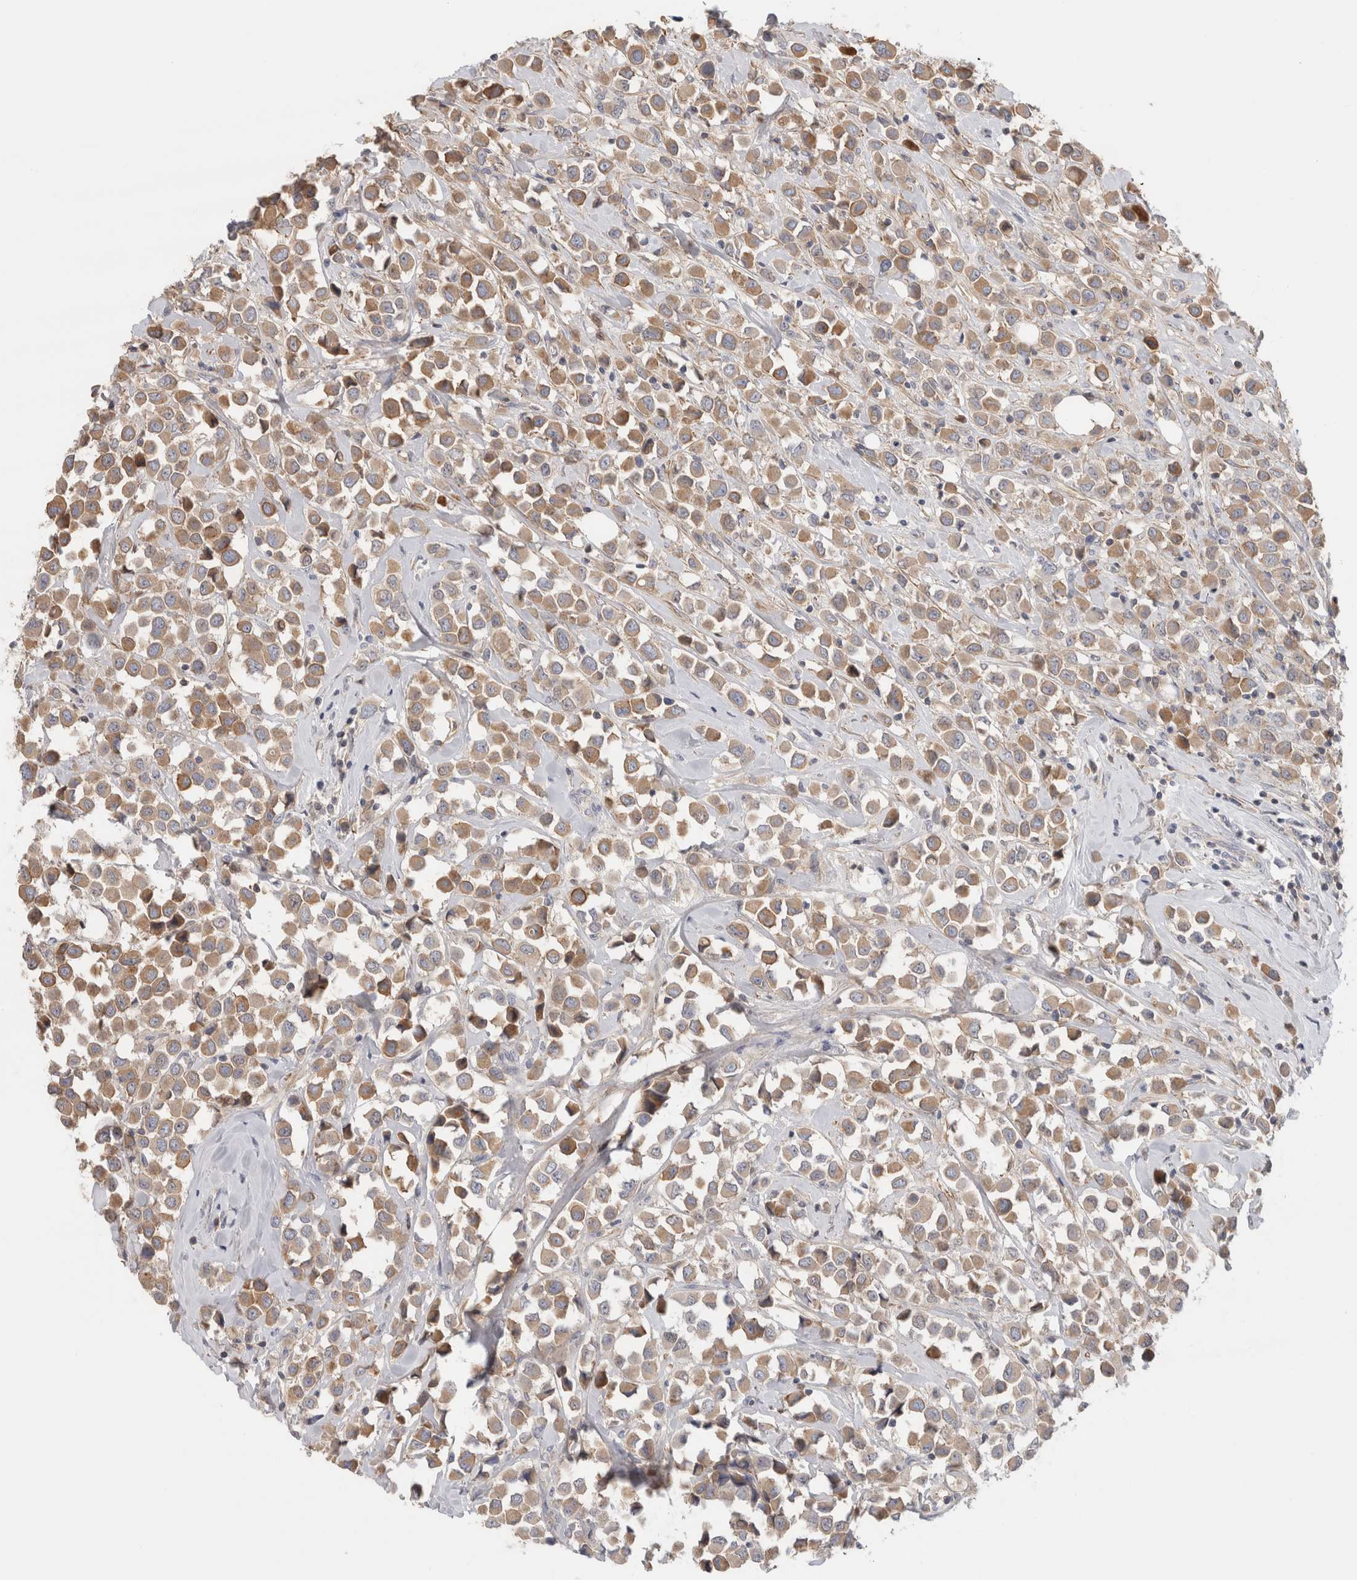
{"staining": {"intensity": "moderate", "quantity": ">75%", "location": "cytoplasmic/membranous"}, "tissue": "breast cancer", "cell_type": "Tumor cells", "image_type": "cancer", "snomed": [{"axis": "morphology", "description": "Duct carcinoma"}, {"axis": "topography", "description": "Breast"}], "caption": "About >75% of tumor cells in breast cancer (invasive ductal carcinoma) exhibit moderate cytoplasmic/membranous protein expression as visualized by brown immunohistochemical staining.", "gene": "CFI", "patient": {"sex": "female", "age": 61}}